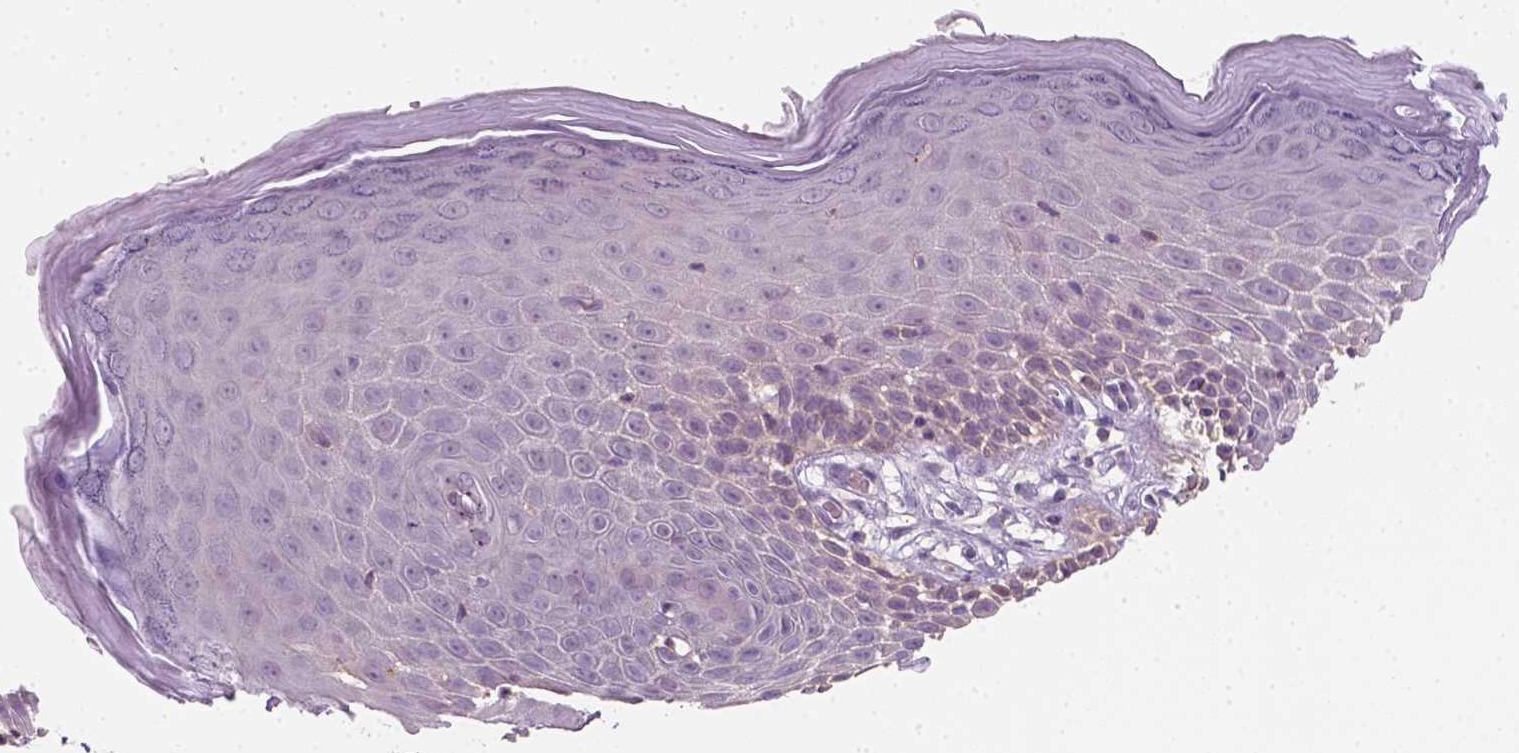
{"staining": {"intensity": "weak", "quantity": "<25%", "location": "cytoplasmic/membranous"}, "tissue": "skin", "cell_type": "Epidermal cells", "image_type": "normal", "snomed": [{"axis": "morphology", "description": "Normal tissue, NOS"}, {"axis": "topography", "description": "Vulva"}], "caption": "This is a photomicrograph of IHC staining of unremarkable skin, which shows no positivity in epidermal cells. (DAB (3,3'-diaminobenzidine) immunohistochemistry, high magnification).", "gene": "EPHB1", "patient": {"sex": "female", "age": 68}}